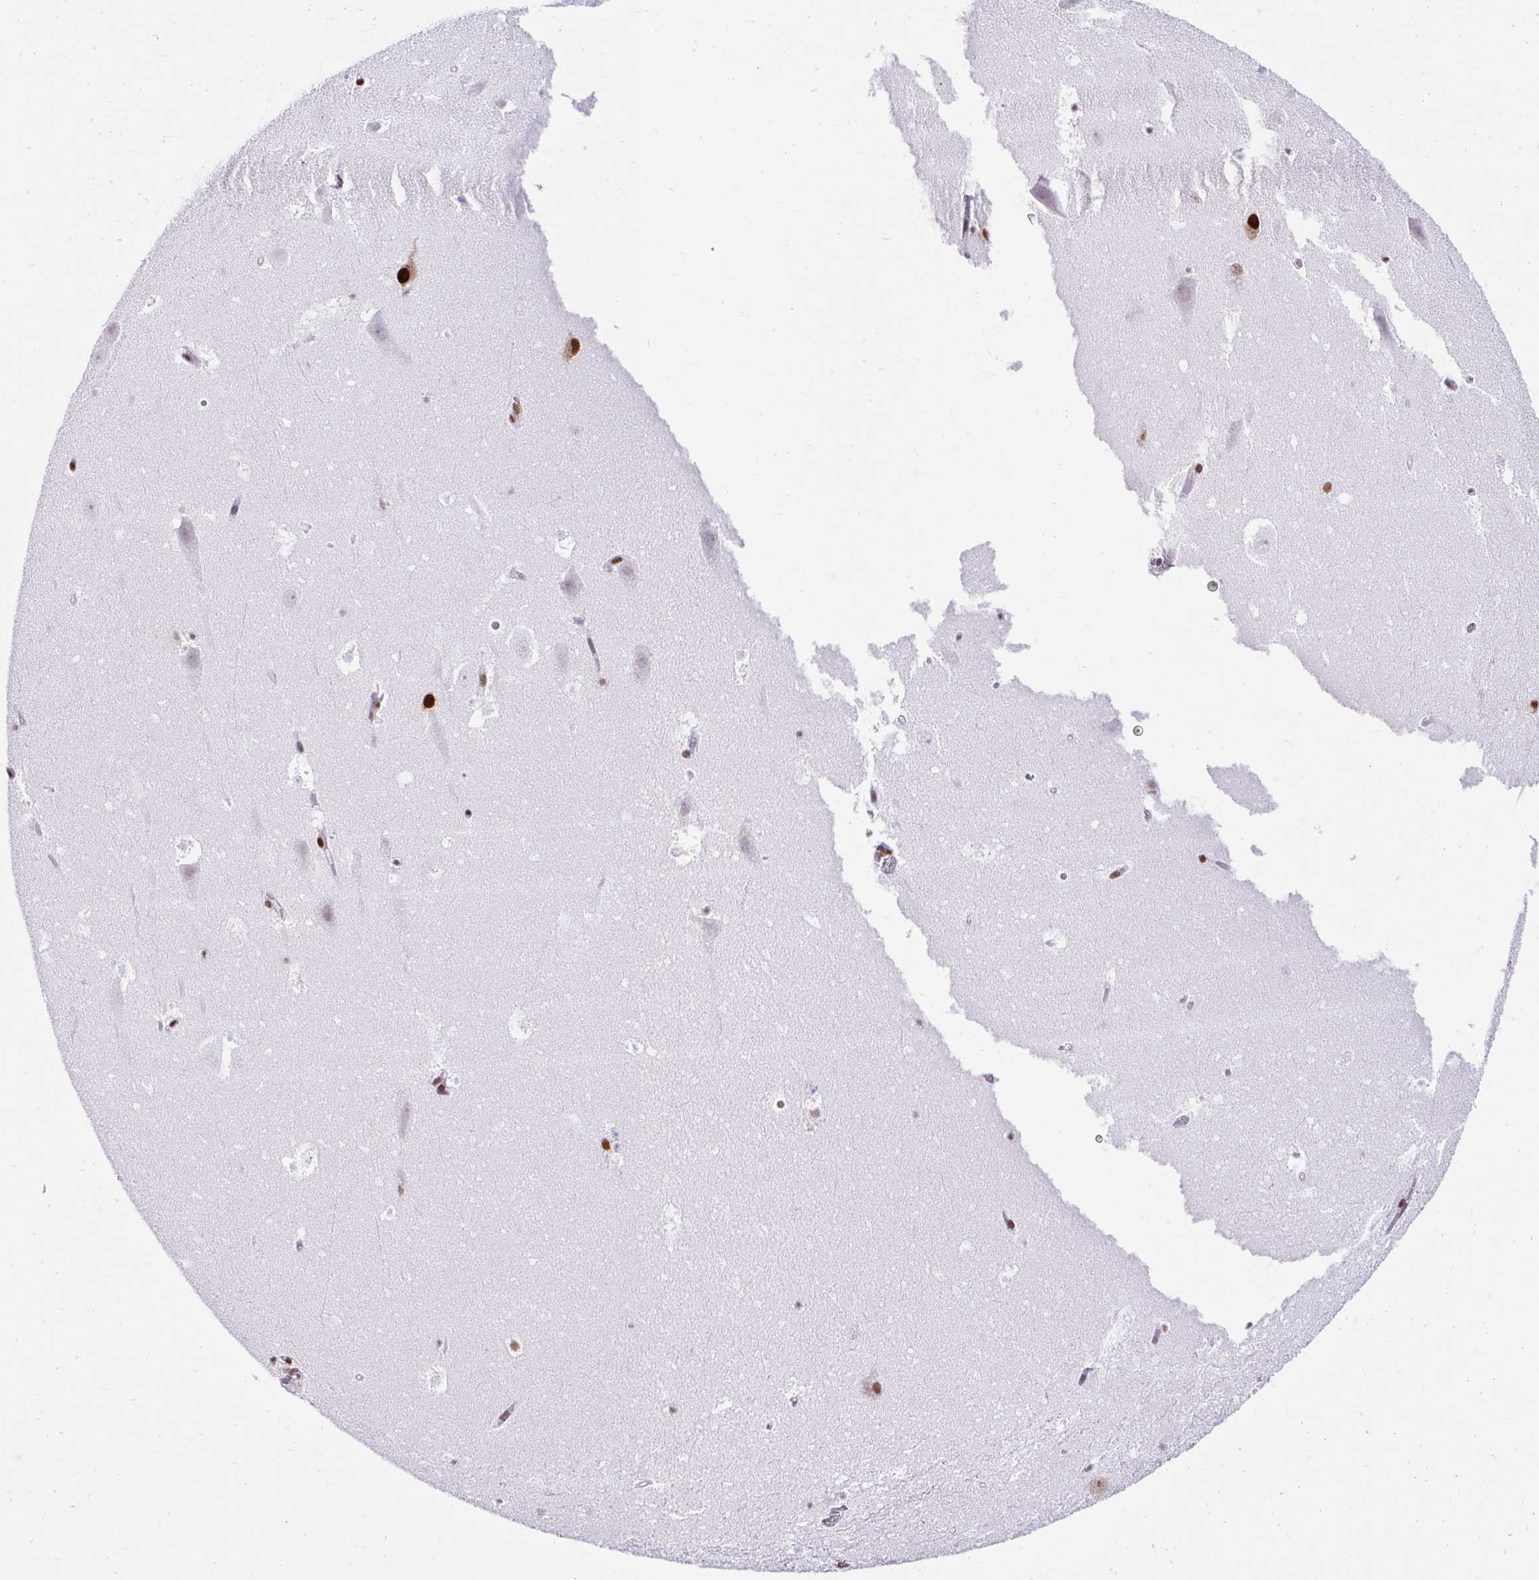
{"staining": {"intensity": "moderate", "quantity": "<25%", "location": "nuclear"}, "tissue": "hippocampus", "cell_type": "Glial cells", "image_type": "normal", "snomed": [{"axis": "morphology", "description": "Normal tissue, NOS"}, {"axis": "topography", "description": "Hippocampus"}], "caption": "This histopathology image reveals normal hippocampus stained with immunohistochemistry (IHC) to label a protein in brown. The nuclear of glial cells show moderate positivity for the protein. Nuclei are counter-stained blue.", "gene": "KHDRBS1", "patient": {"sex": "female", "age": 42}}